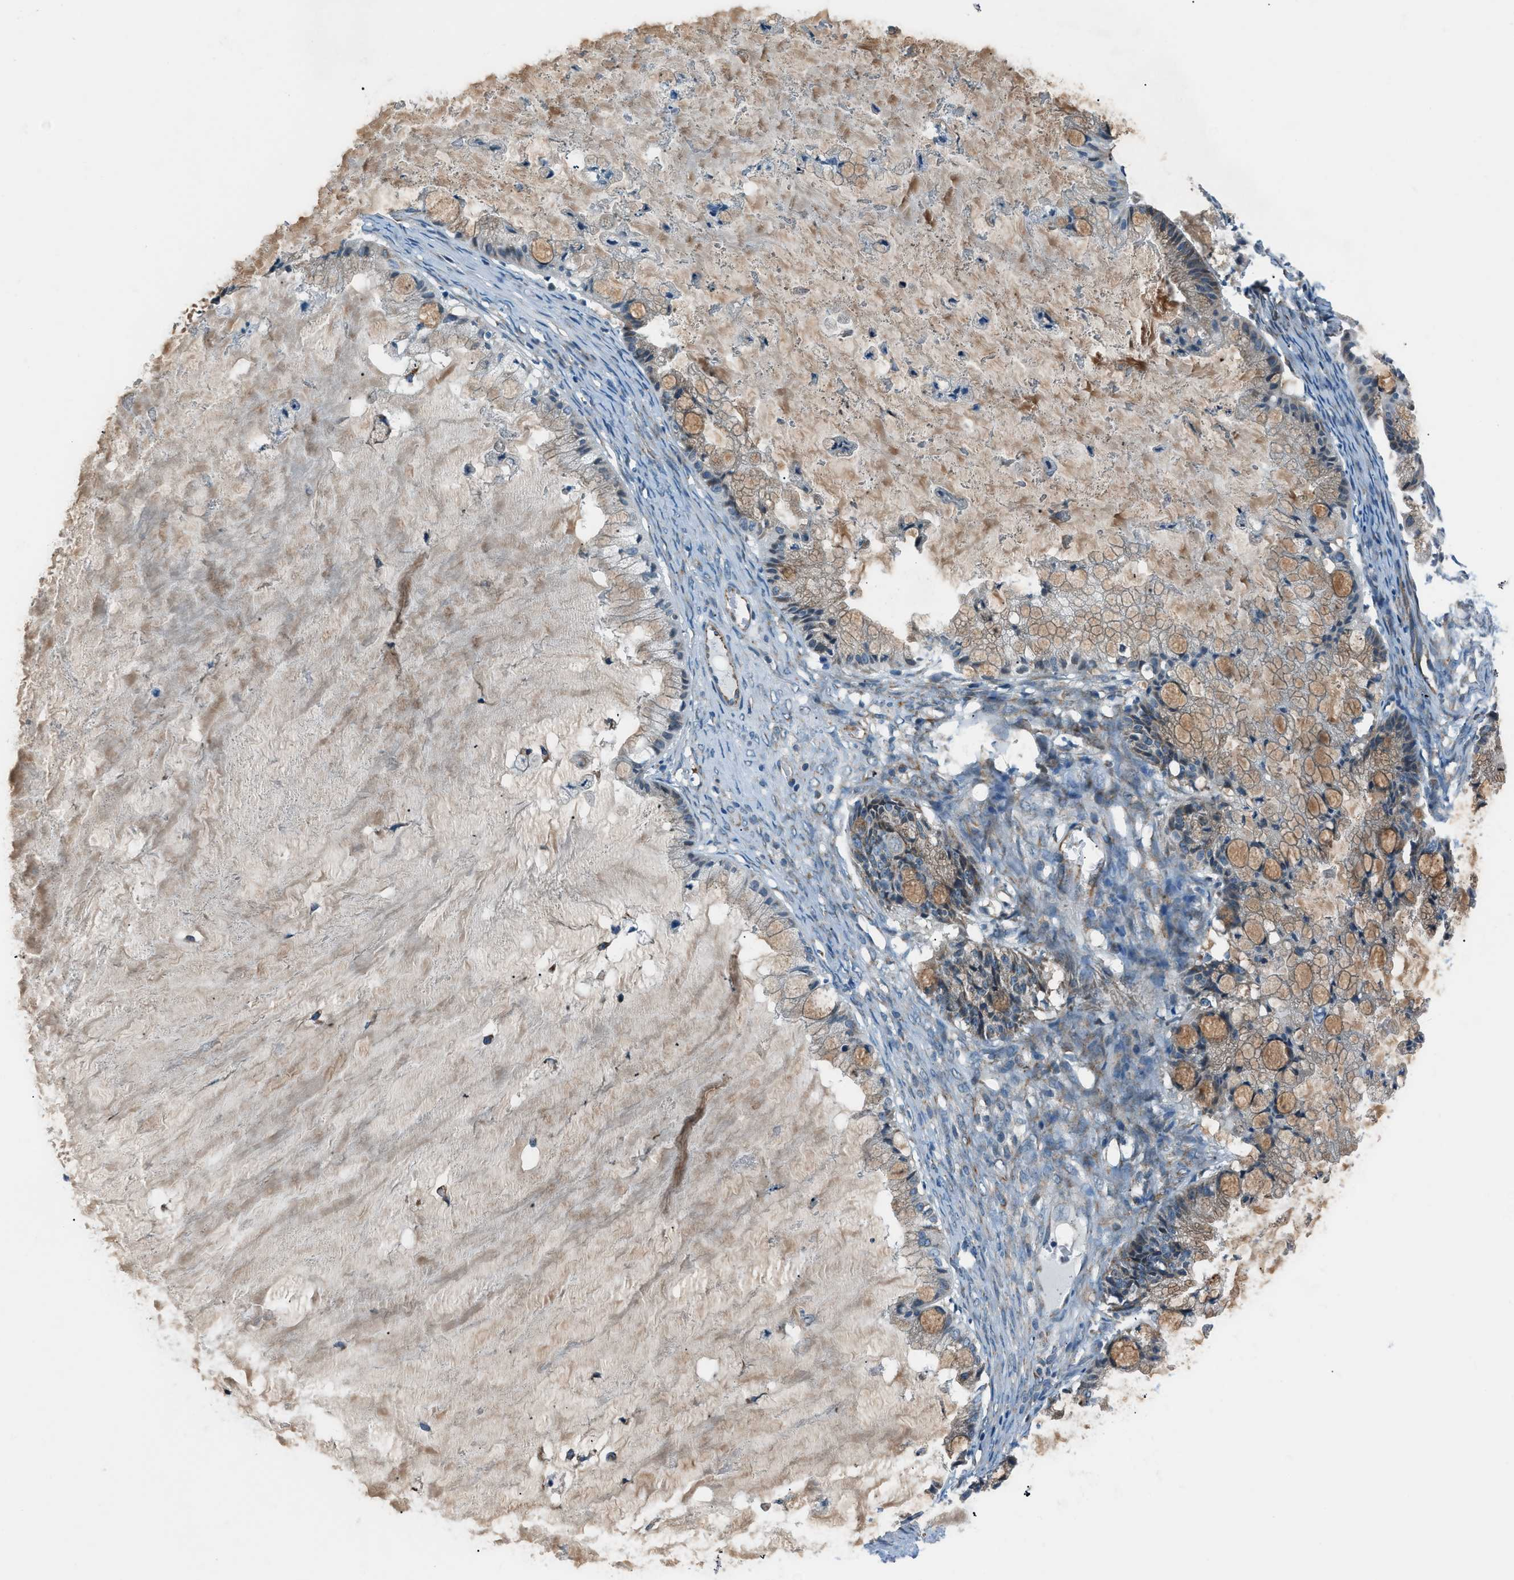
{"staining": {"intensity": "weak", "quantity": "<25%", "location": "cytoplasmic/membranous"}, "tissue": "ovarian cancer", "cell_type": "Tumor cells", "image_type": "cancer", "snomed": [{"axis": "morphology", "description": "Cystadenocarcinoma, mucinous, NOS"}, {"axis": "topography", "description": "Ovary"}], "caption": "High magnification brightfield microscopy of ovarian cancer (mucinous cystadenocarcinoma) stained with DAB (3,3'-diaminobenzidine) (brown) and counterstained with hematoxylin (blue): tumor cells show no significant staining. (Immunohistochemistry, brightfield microscopy, high magnification).", "gene": "PIGG", "patient": {"sex": "female", "age": 57}}